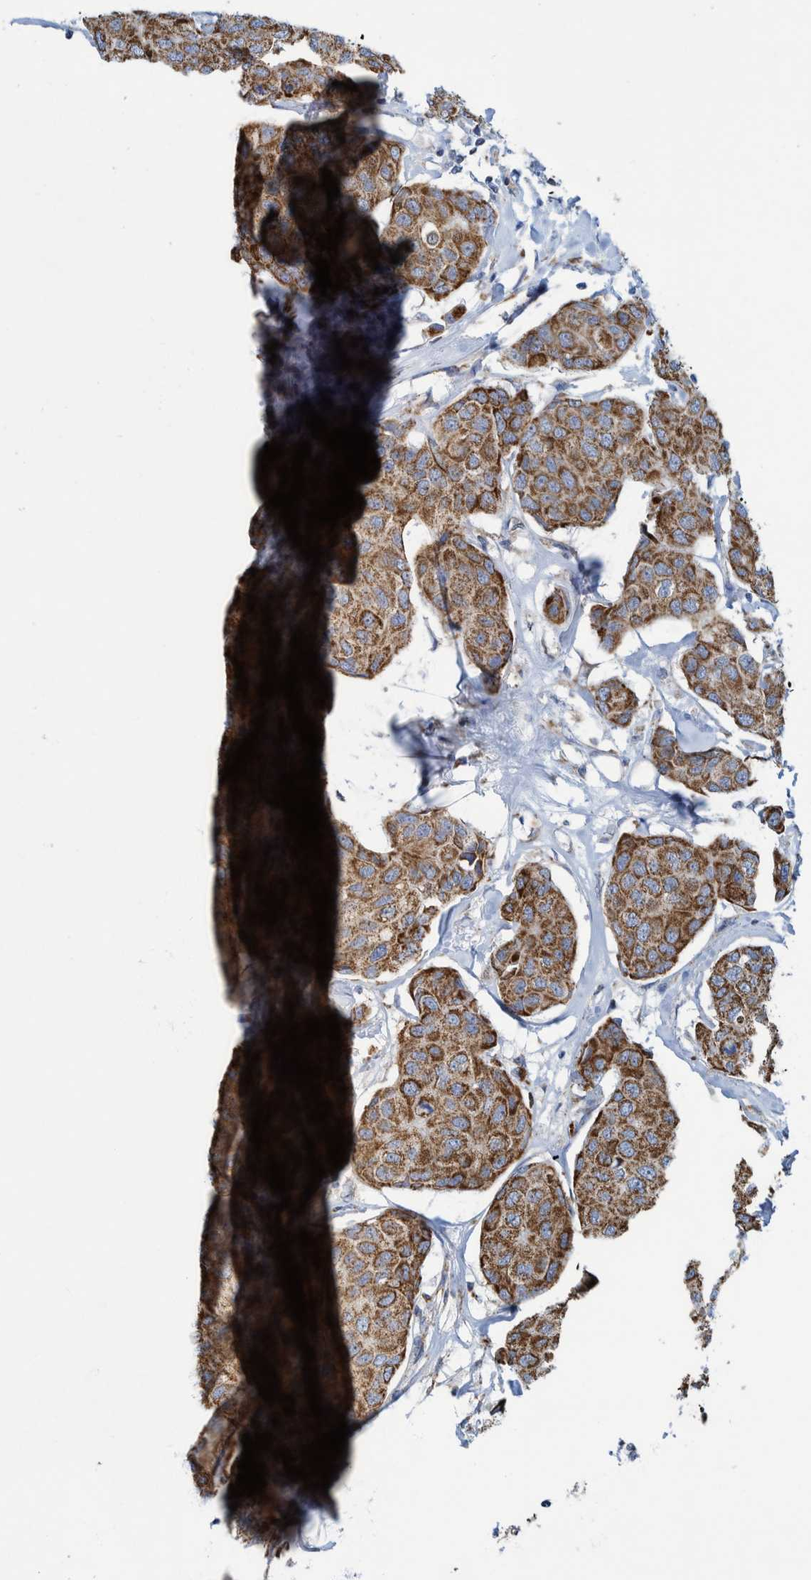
{"staining": {"intensity": "strong", "quantity": ">75%", "location": "cytoplasmic/membranous"}, "tissue": "breast cancer", "cell_type": "Tumor cells", "image_type": "cancer", "snomed": [{"axis": "morphology", "description": "Duct carcinoma"}, {"axis": "topography", "description": "Breast"}], "caption": "The immunohistochemical stain highlights strong cytoplasmic/membranous staining in tumor cells of breast intraductal carcinoma tissue.", "gene": "MRPS7", "patient": {"sex": "female", "age": 80}}